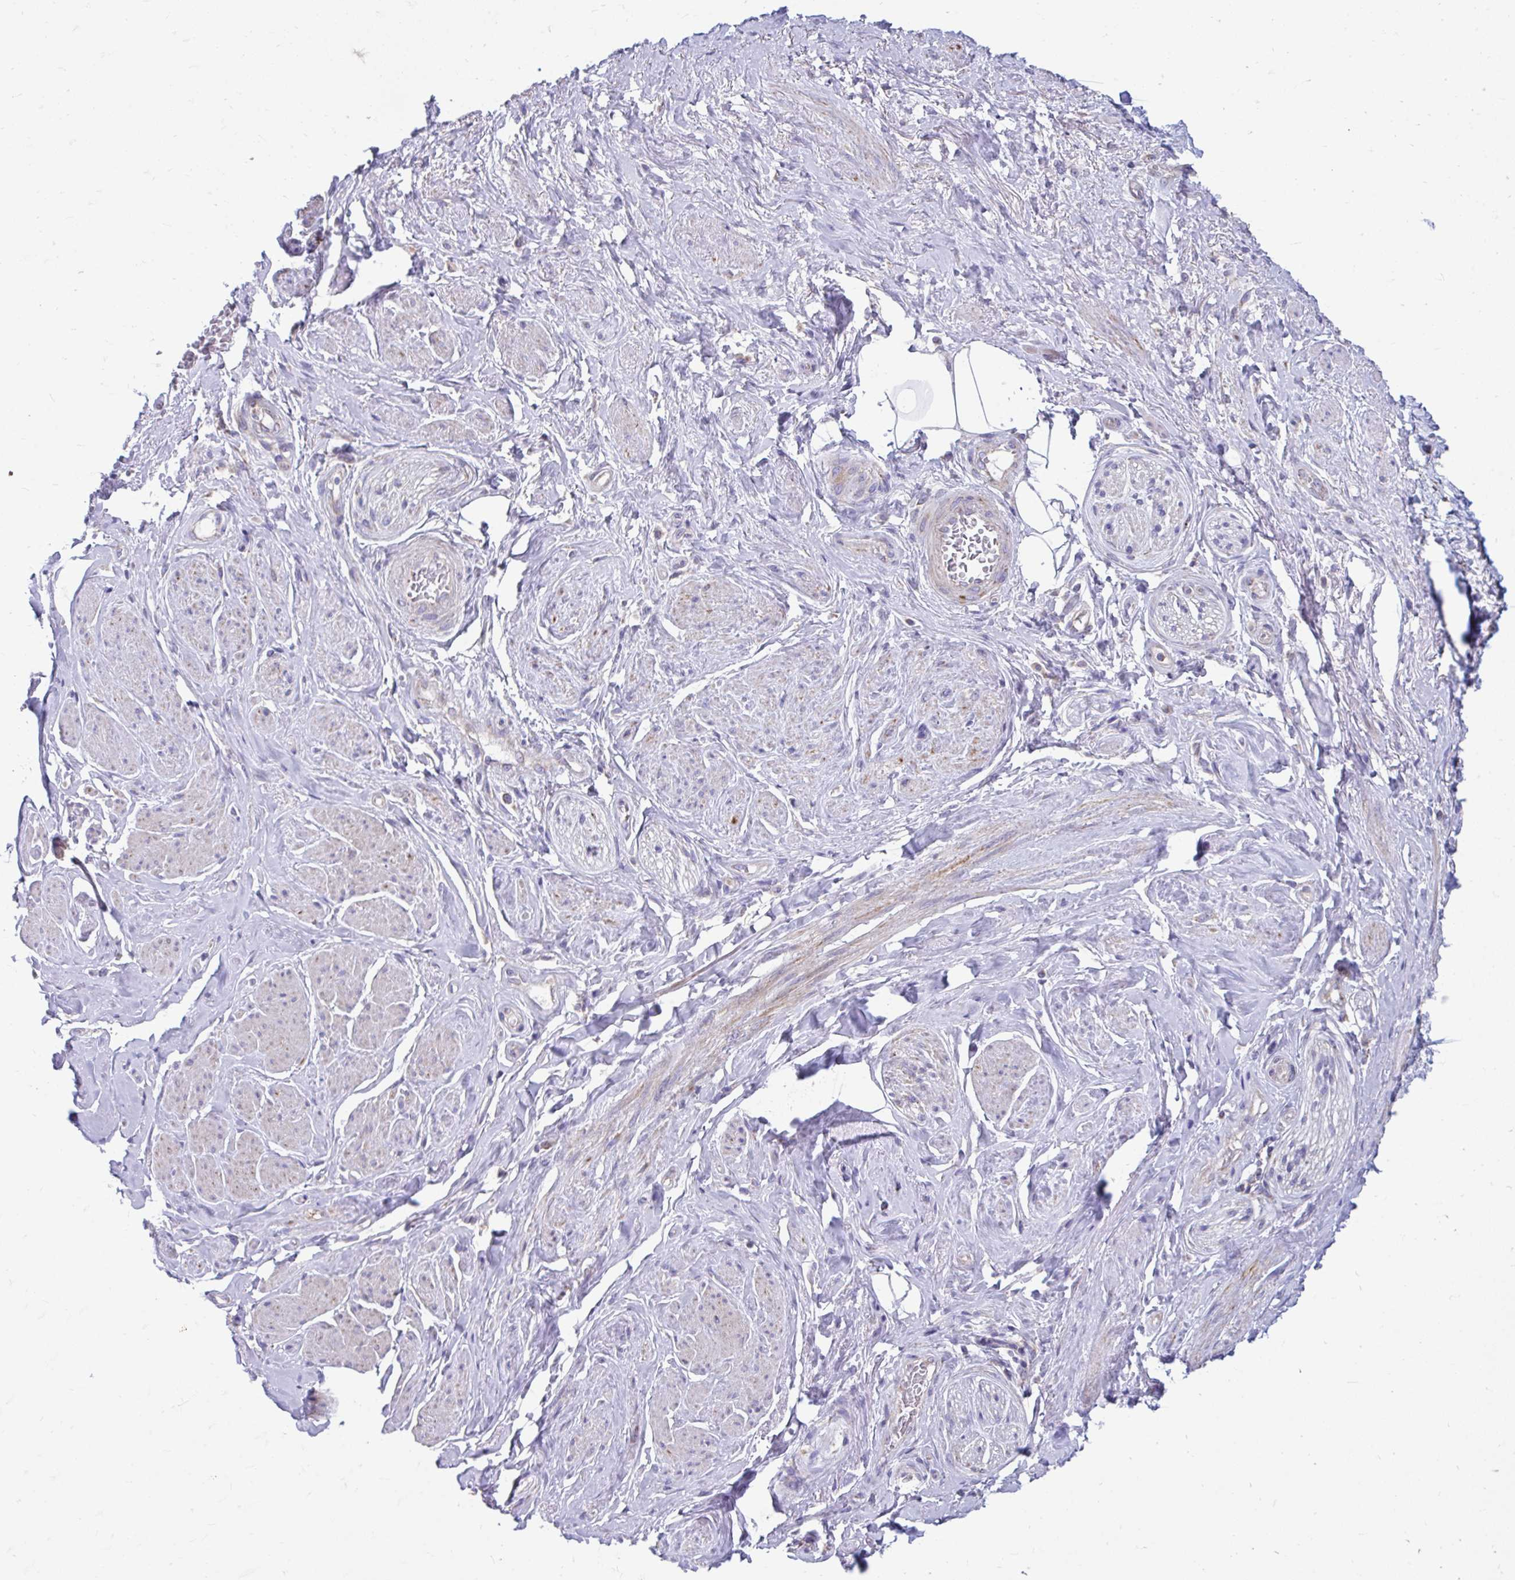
{"staining": {"intensity": "negative", "quantity": "none", "location": "none"}, "tissue": "adipose tissue", "cell_type": "Adipocytes", "image_type": "normal", "snomed": [{"axis": "morphology", "description": "Normal tissue, NOS"}, {"axis": "topography", "description": "Vagina"}, {"axis": "topography", "description": "Peripheral nerve tissue"}], "caption": "An IHC histopathology image of normal adipose tissue is shown. There is no staining in adipocytes of adipose tissue. The staining was performed using DAB (3,3'-diaminobenzidine) to visualize the protein expression in brown, while the nuclei were stained in blue with hematoxylin (Magnification: 20x).", "gene": "LINGO4", "patient": {"sex": "female", "age": 71}}